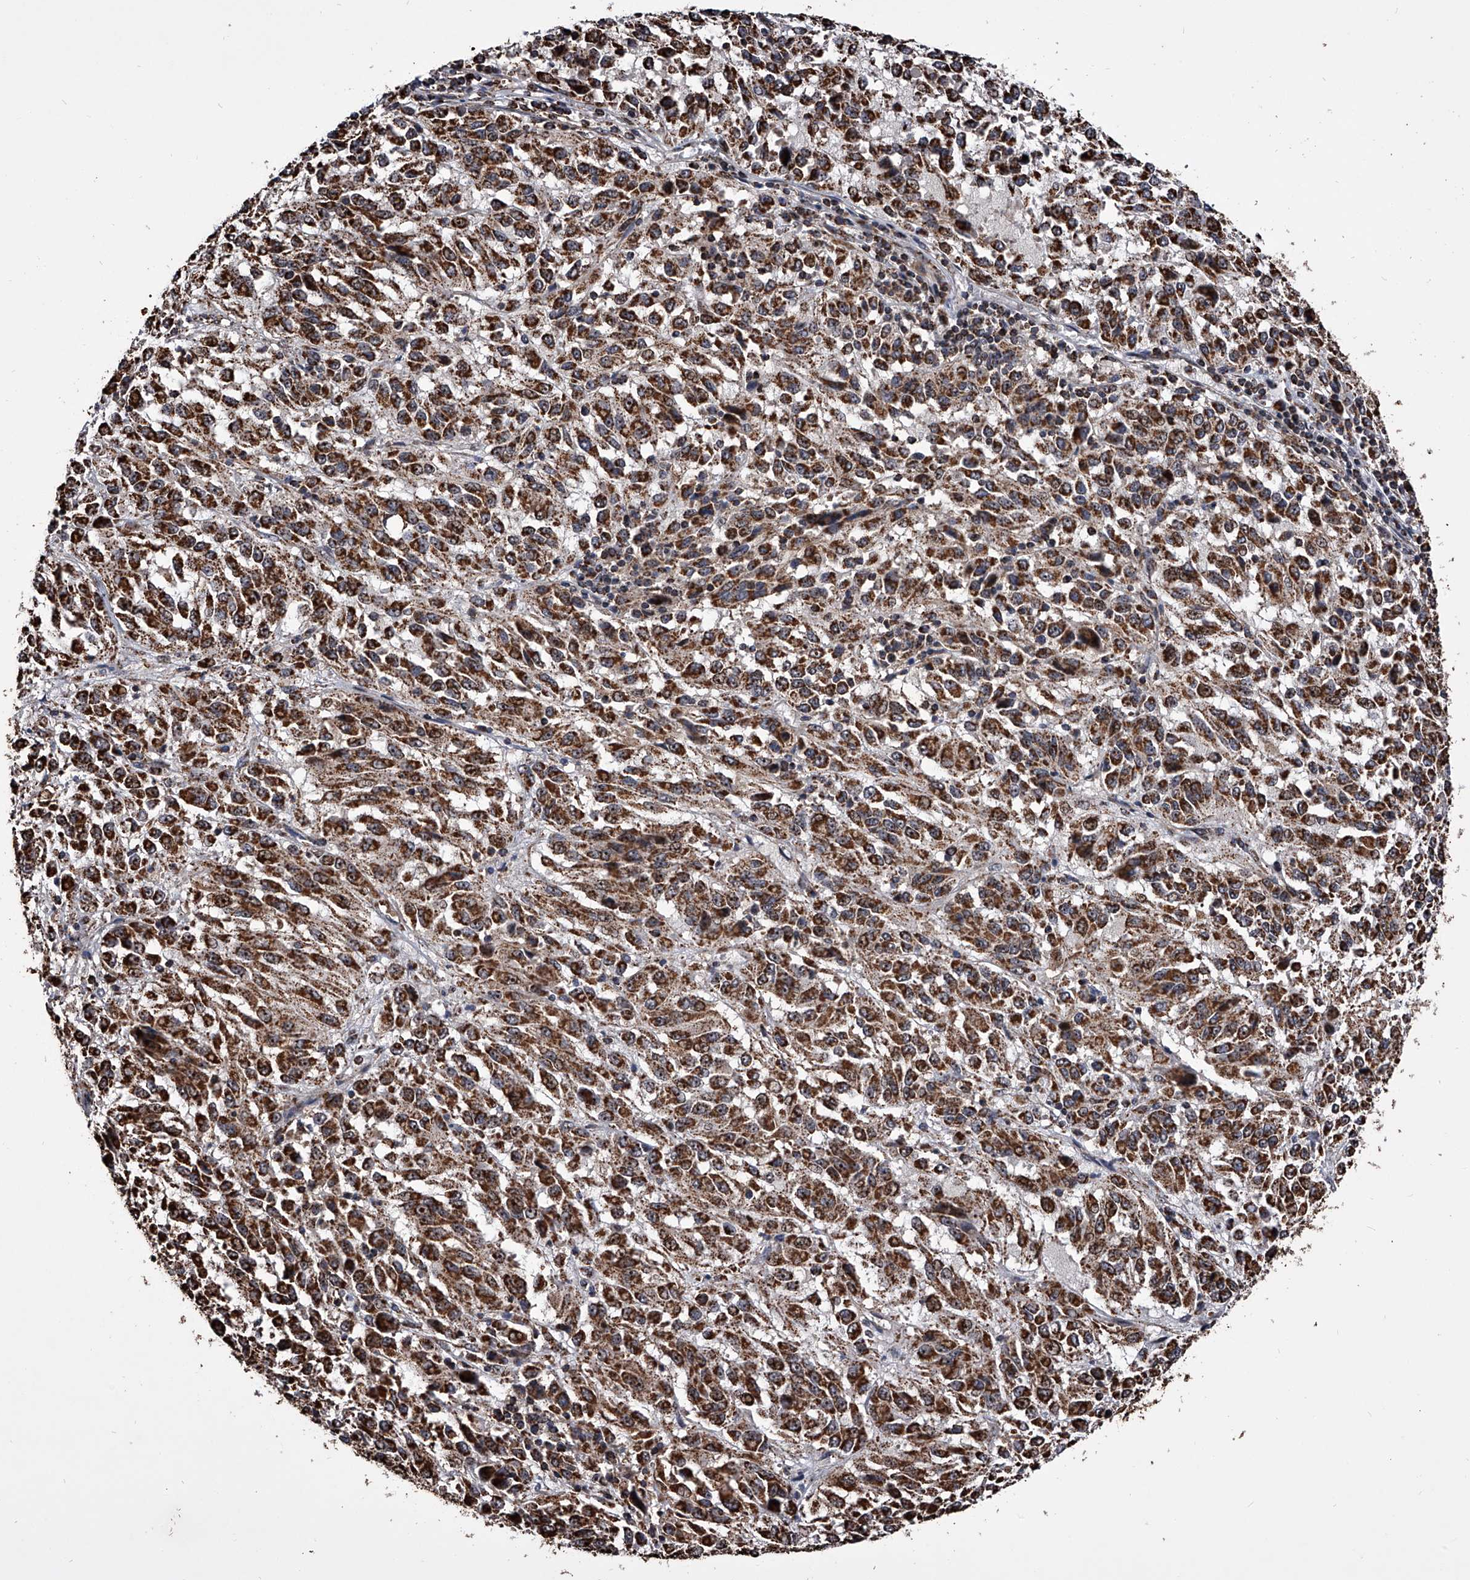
{"staining": {"intensity": "strong", "quantity": ">75%", "location": "cytoplasmic/membranous"}, "tissue": "melanoma", "cell_type": "Tumor cells", "image_type": "cancer", "snomed": [{"axis": "morphology", "description": "Malignant melanoma, Metastatic site"}, {"axis": "topography", "description": "Lung"}], "caption": "Human malignant melanoma (metastatic site) stained with a protein marker shows strong staining in tumor cells.", "gene": "SMPDL3A", "patient": {"sex": "male", "age": 64}}